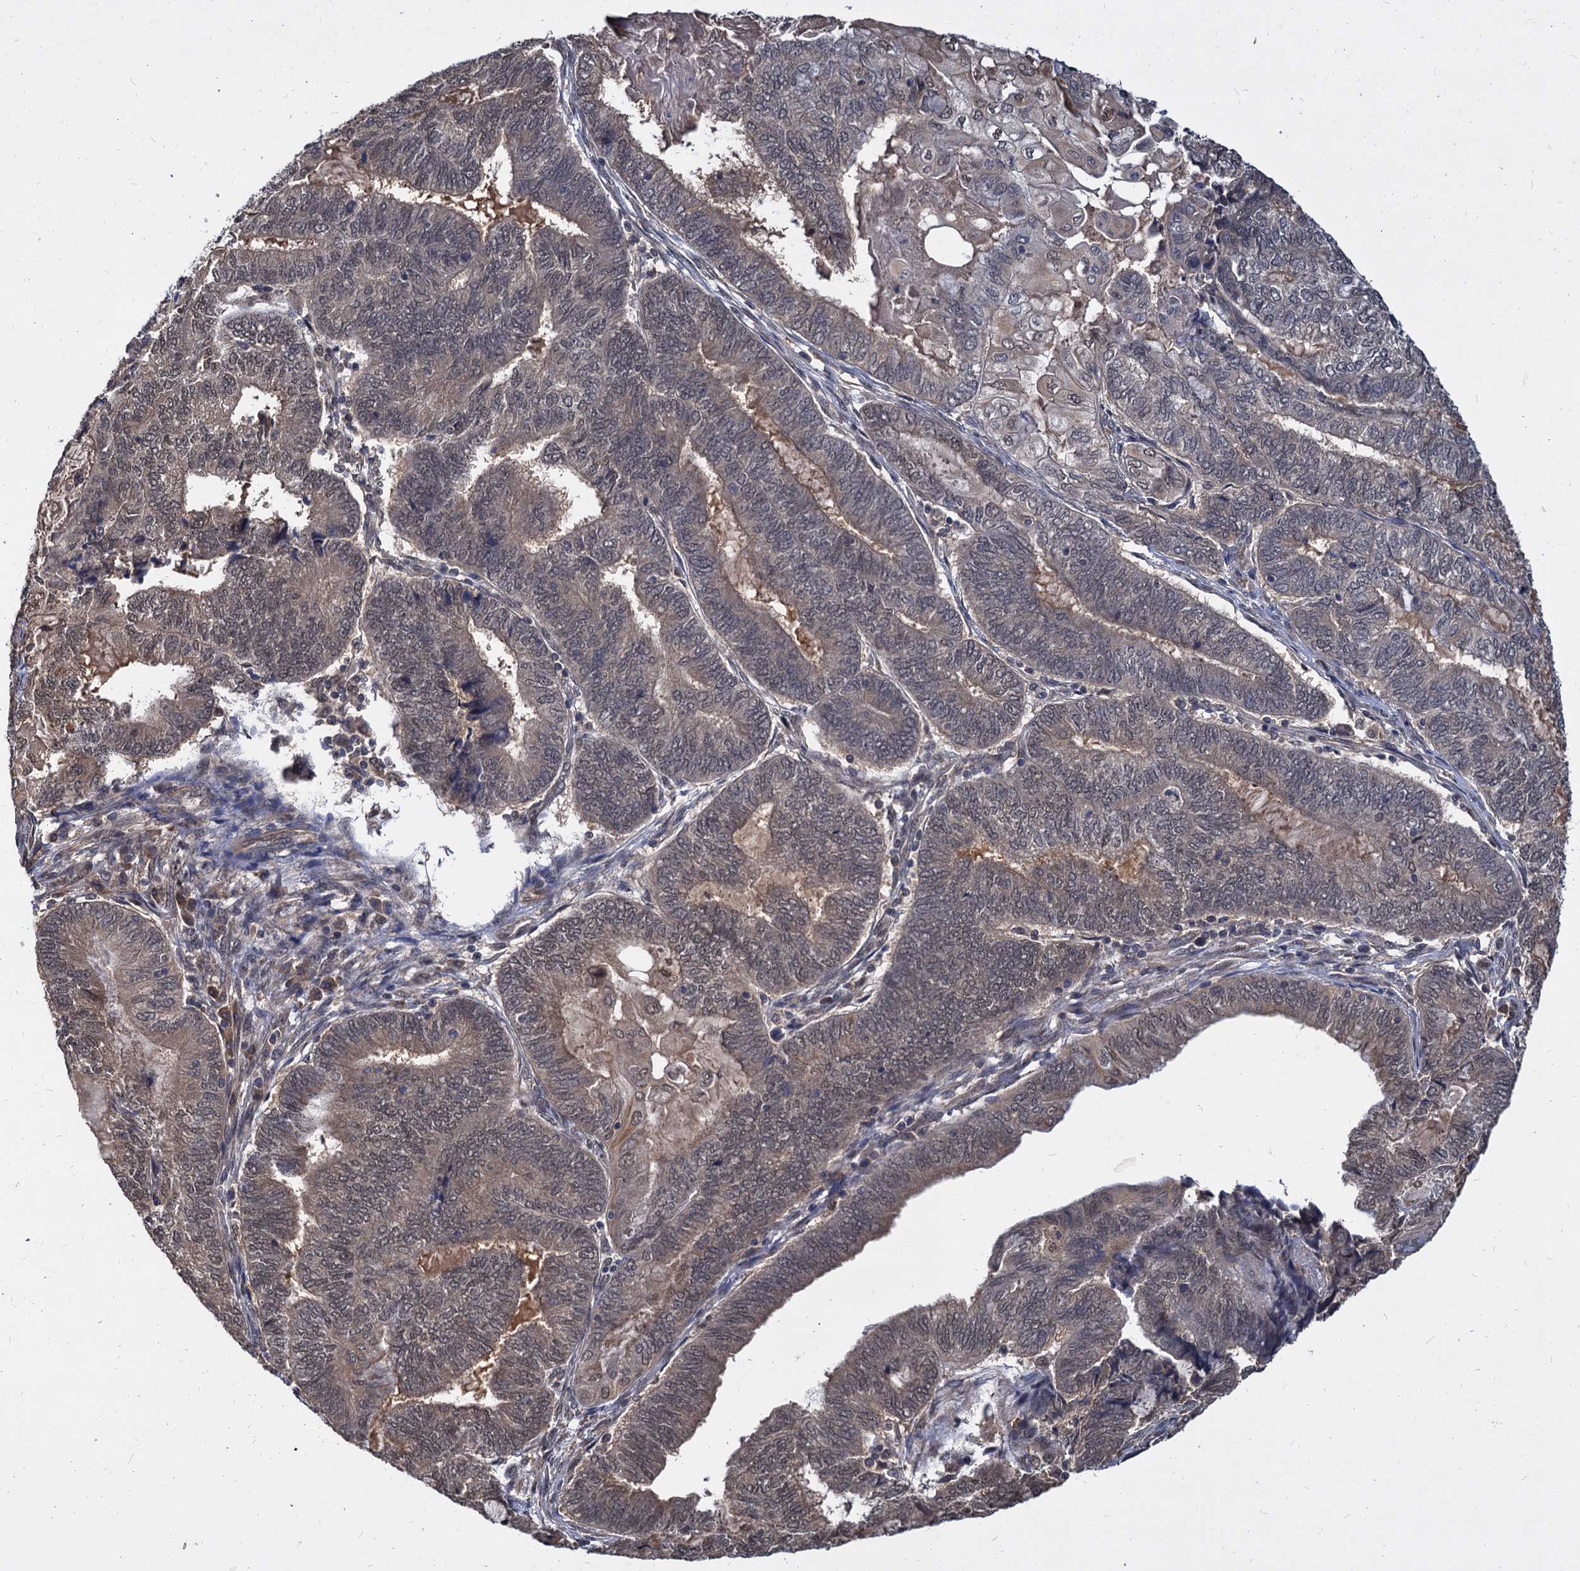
{"staining": {"intensity": "weak", "quantity": "<25%", "location": "cytoplasmic/membranous"}, "tissue": "endometrial cancer", "cell_type": "Tumor cells", "image_type": "cancer", "snomed": [{"axis": "morphology", "description": "Adenocarcinoma, NOS"}, {"axis": "topography", "description": "Uterus"}, {"axis": "topography", "description": "Endometrium"}], "caption": "Photomicrograph shows no significant protein expression in tumor cells of adenocarcinoma (endometrial).", "gene": "PSMD4", "patient": {"sex": "female", "age": 70}}